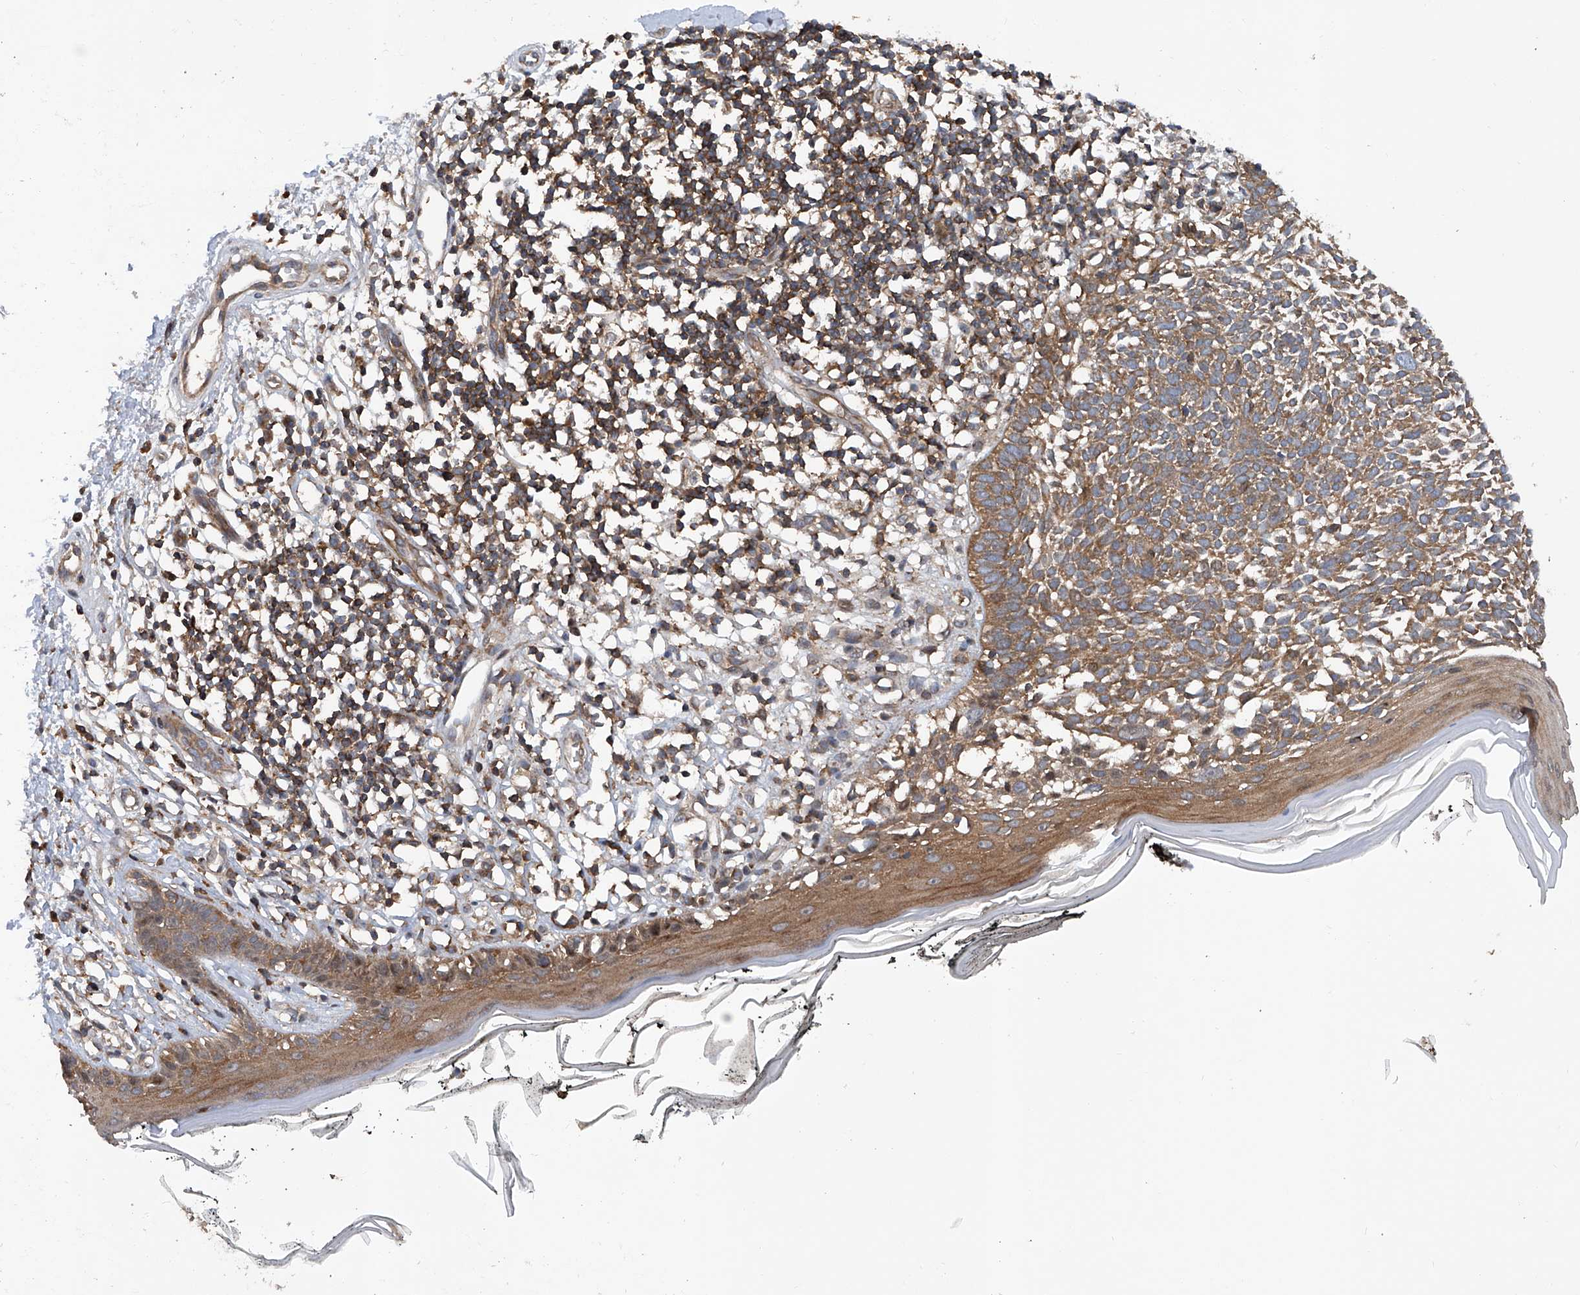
{"staining": {"intensity": "moderate", "quantity": ">75%", "location": "cytoplasmic/membranous"}, "tissue": "skin cancer", "cell_type": "Tumor cells", "image_type": "cancer", "snomed": [{"axis": "morphology", "description": "Basal cell carcinoma"}, {"axis": "topography", "description": "Skin"}], "caption": "Basal cell carcinoma (skin) stained with a brown dye displays moderate cytoplasmic/membranous positive expression in approximately >75% of tumor cells.", "gene": "SMAP1", "patient": {"sex": "female", "age": 64}}